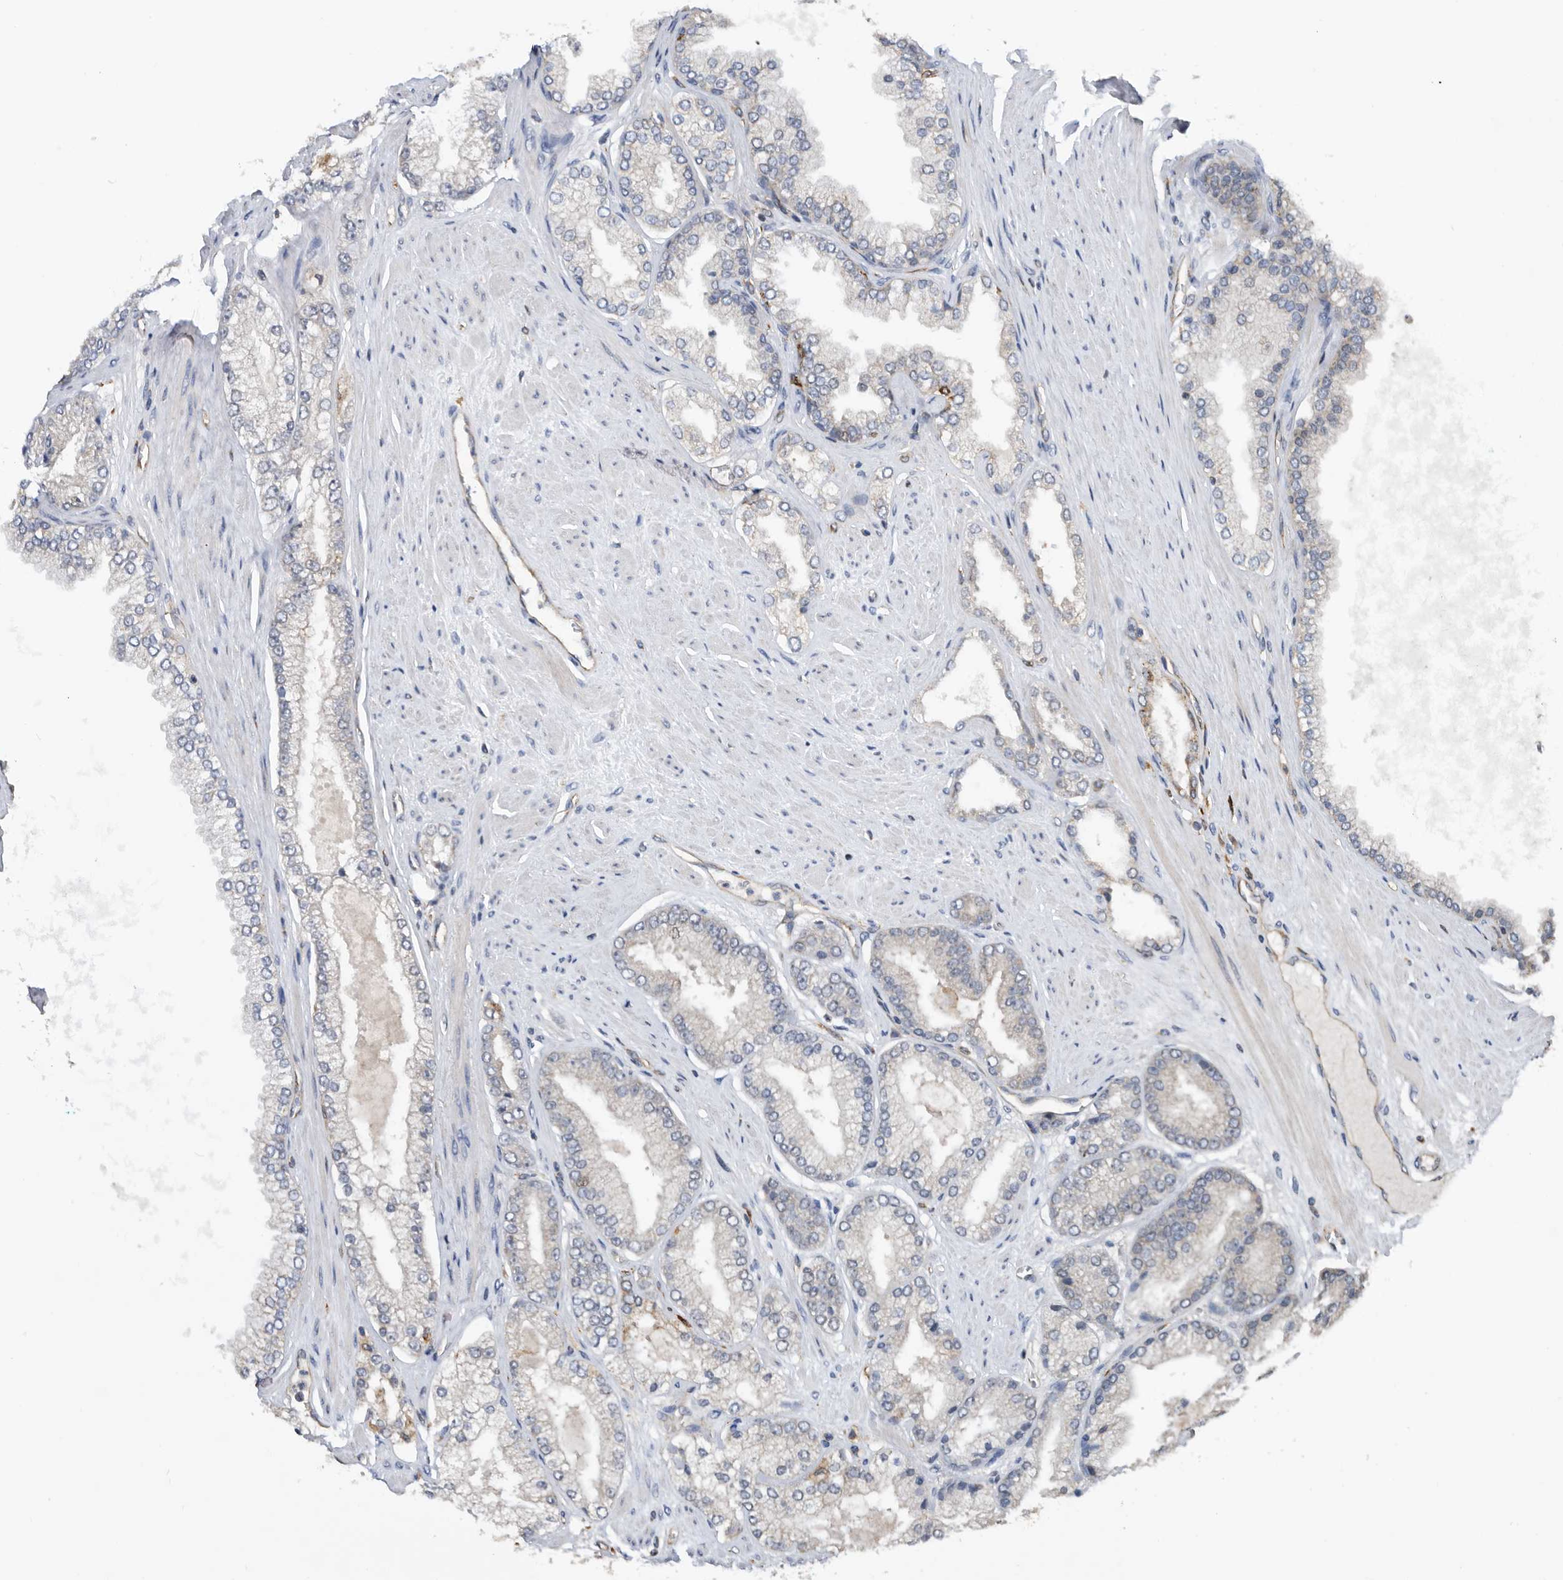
{"staining": {"intensity": "moderate", "quantity": "<25%", "location": "nuclear"}, "tissue": "prostate cancer", "cell_type": "Tumor cells", "image_type": "cancer", "snomed": [{"axis": "morphology", "description": "Adenocarcinoma, High grade"}, {"axis": "topography", "description": "Prostate"}], "caption": "Immunohistochemistry (IHC) photomicrograph of neoplastic tissue: prostate cancer (high-grade adenocarcinoma) stained using immunohistochemistry exhibits low levels of moderate protein expression localized specifically in the nuclear of tumor cells, appearing as a nuclear brown color.", "gene": "ATAD2", "patient": {"sex": "male", "age": 58}}